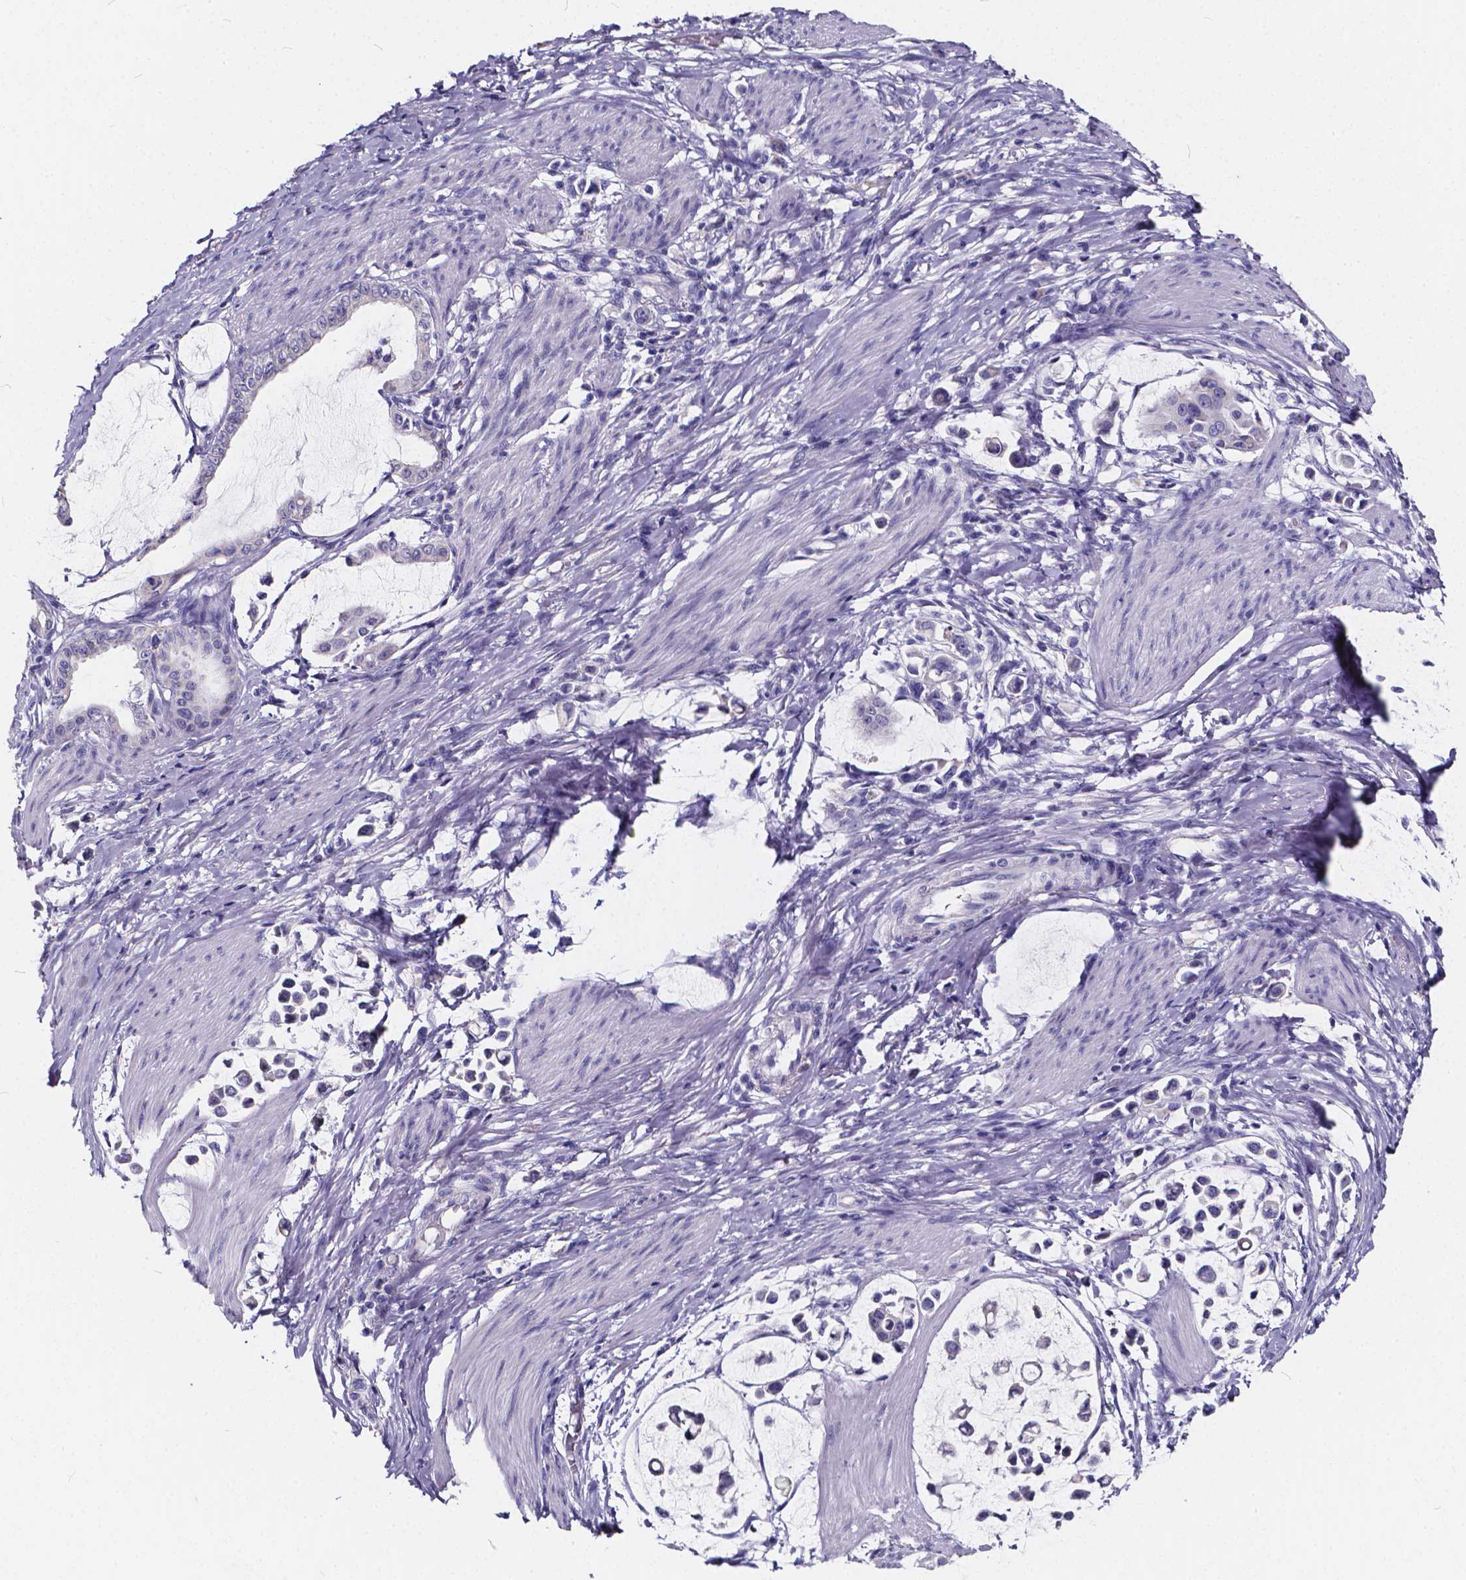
{"staining": {"intensity": "negative", "quantity": "none", "location": "none"}, "tissue": "stomach cancer", "cell_type": "Tumor cells", "image_type": "cancer", "snomed": [{"axis": "morphology", "description": "Adenocarcinoma, NOS"}, {"axis": "topography", "description": "Stomach"}], "caption": "This is a histopathology image of immunohistochemistry (IHC) staining of stomach cancer (adenocarcinoma), which shows no expression in tumor cells.", "gene": "SPEF2", "patient": {"sex": "male", "age": 82}}